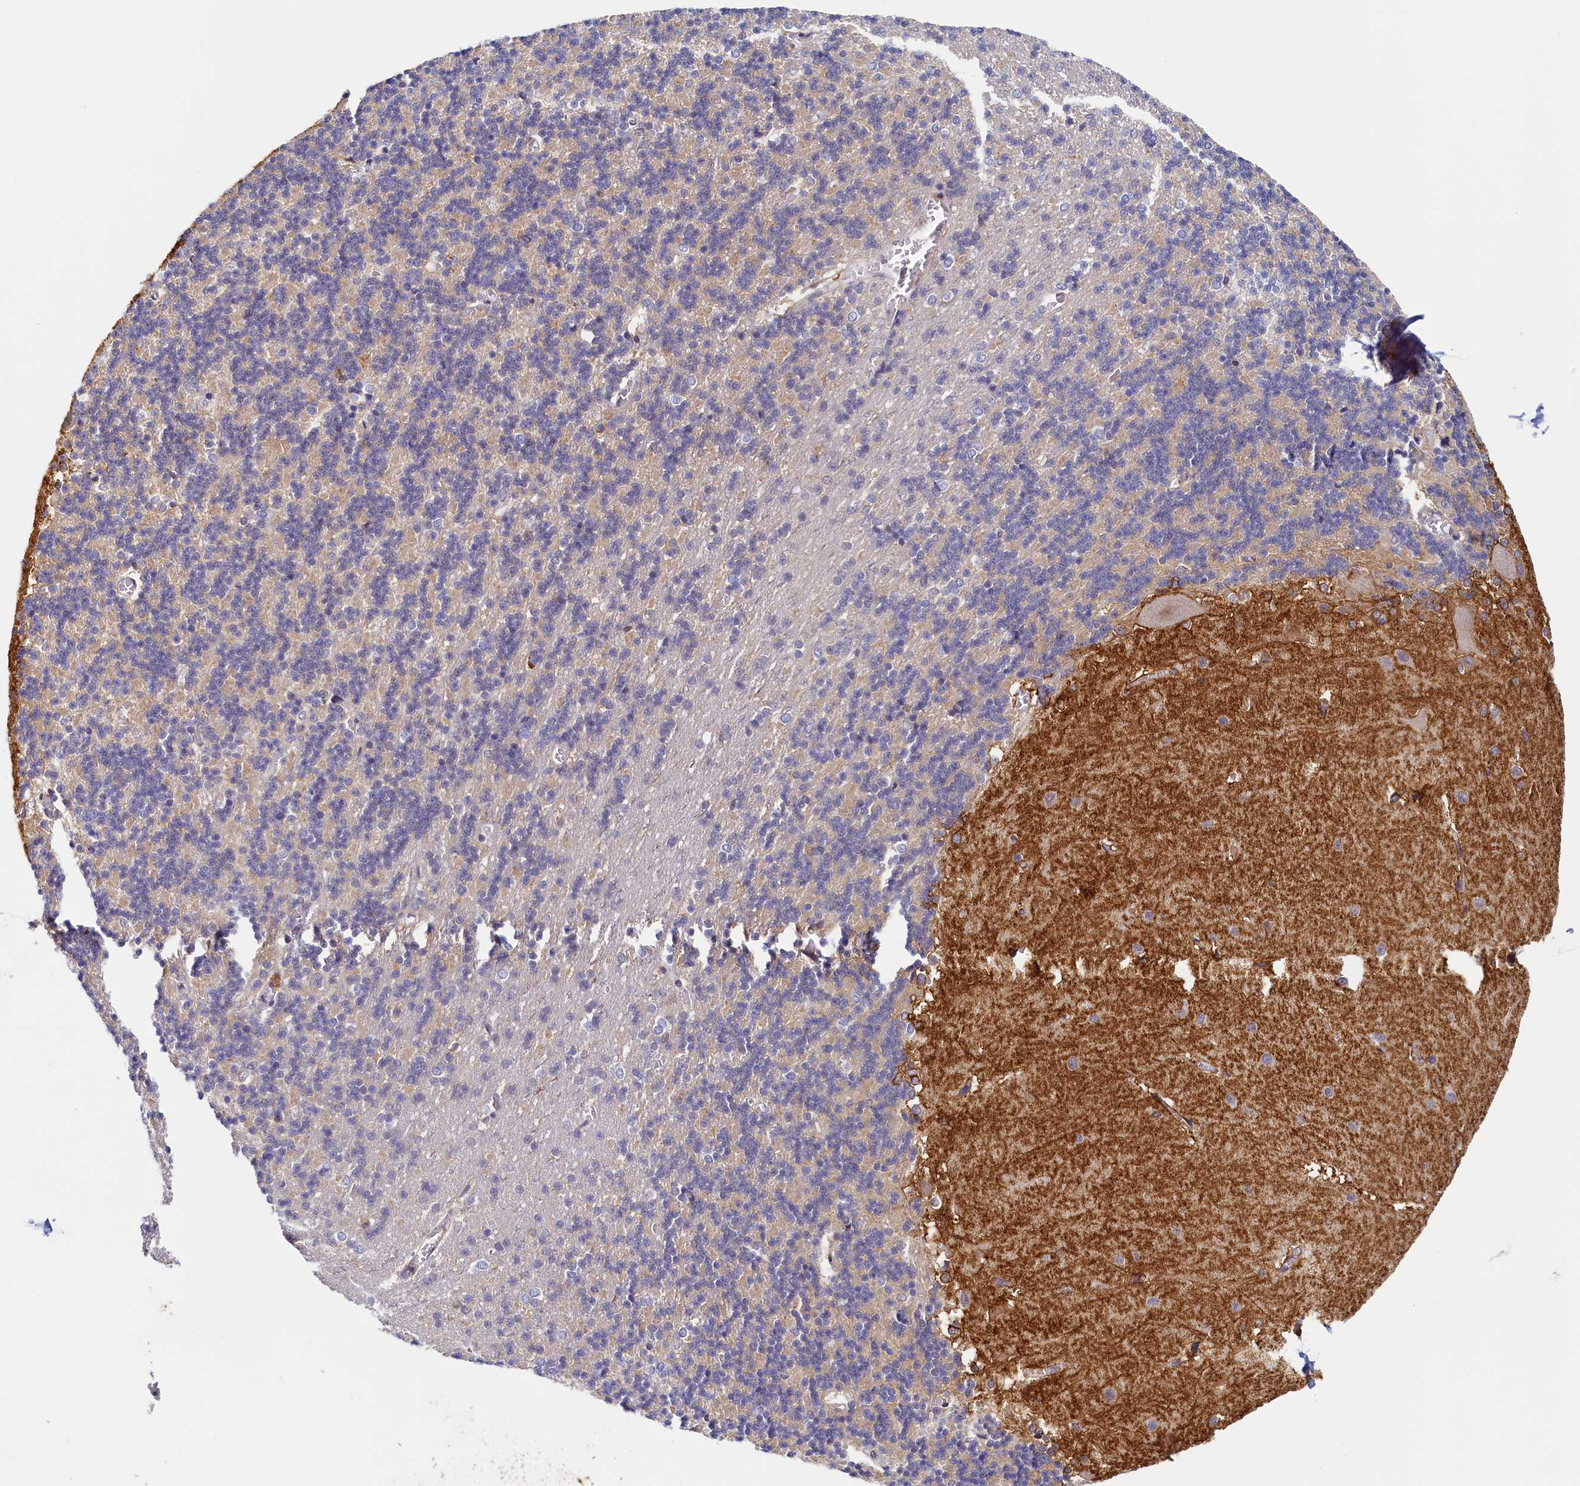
{"staining": {"intensity": "negative", "quantity": "none", "location": "none"}, "tissue": "cerebellum", "cell_type": "Cells in granular layer", "image_type": "normal", "snomed": [{"axis": "morphology", "description": "Normal tissue, NOS"}, {"axis": "topography", "description": "Cerebellum"}], "caption": "A histopathology image of human cerebellum is negative for staining in cells in granular layer. Brightfield microscopy of immunohistochemistry (IHC) stained with DAB (3,3'-diaminobenzidine) (brown) and hematoxylin (blue), captured at high magnification.", "gene": "PAAF1", "patient": {"sex": "male", "age": 37}}